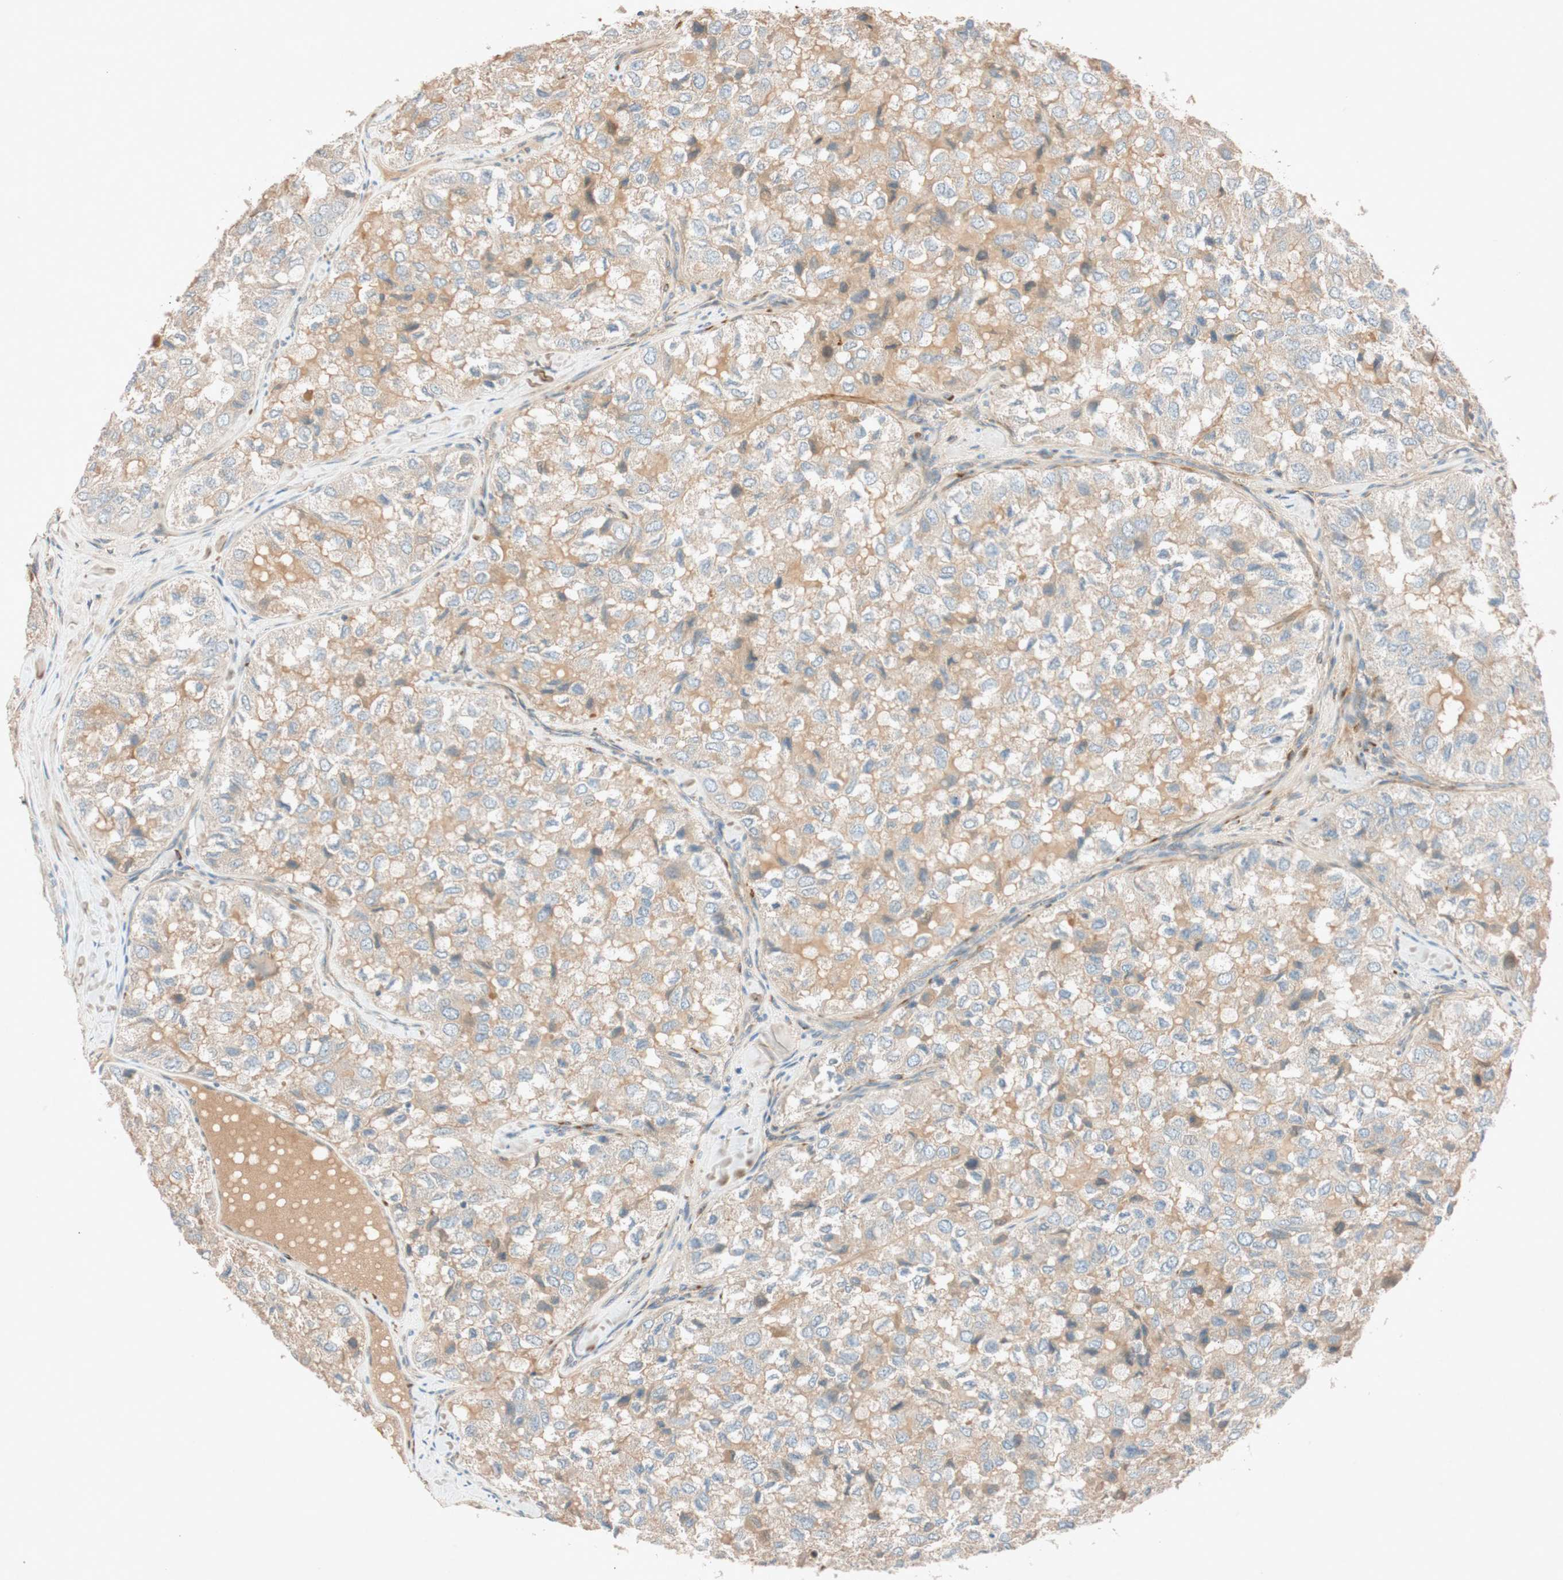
{"staining": {"intensity": "weak", "quantity": ">75%", "location": "cytoplasmic/membranous"}, "tissue": "thyroid cancer", "cell_type": "Tumor cells", "image_type": "cancer", "snomed": [{"axis": "morphology", "description": "Follicular adenoma carcinoma, NOS"}, {"axis": "topography", "description": "Thyroid gland"}], "caption": "IHC photomicrograph of neoplastic tissue: thyroid follicular adenoma carcinoma stained using IHC reveals low levels of weak protein expression localized specifically in the cytoplasmic/membranous of tumor cells, appearing as a cytoplasmic/membranous brown color.", "gene": "EPHA6", "patient": {"sex": "male", "age": 75}}